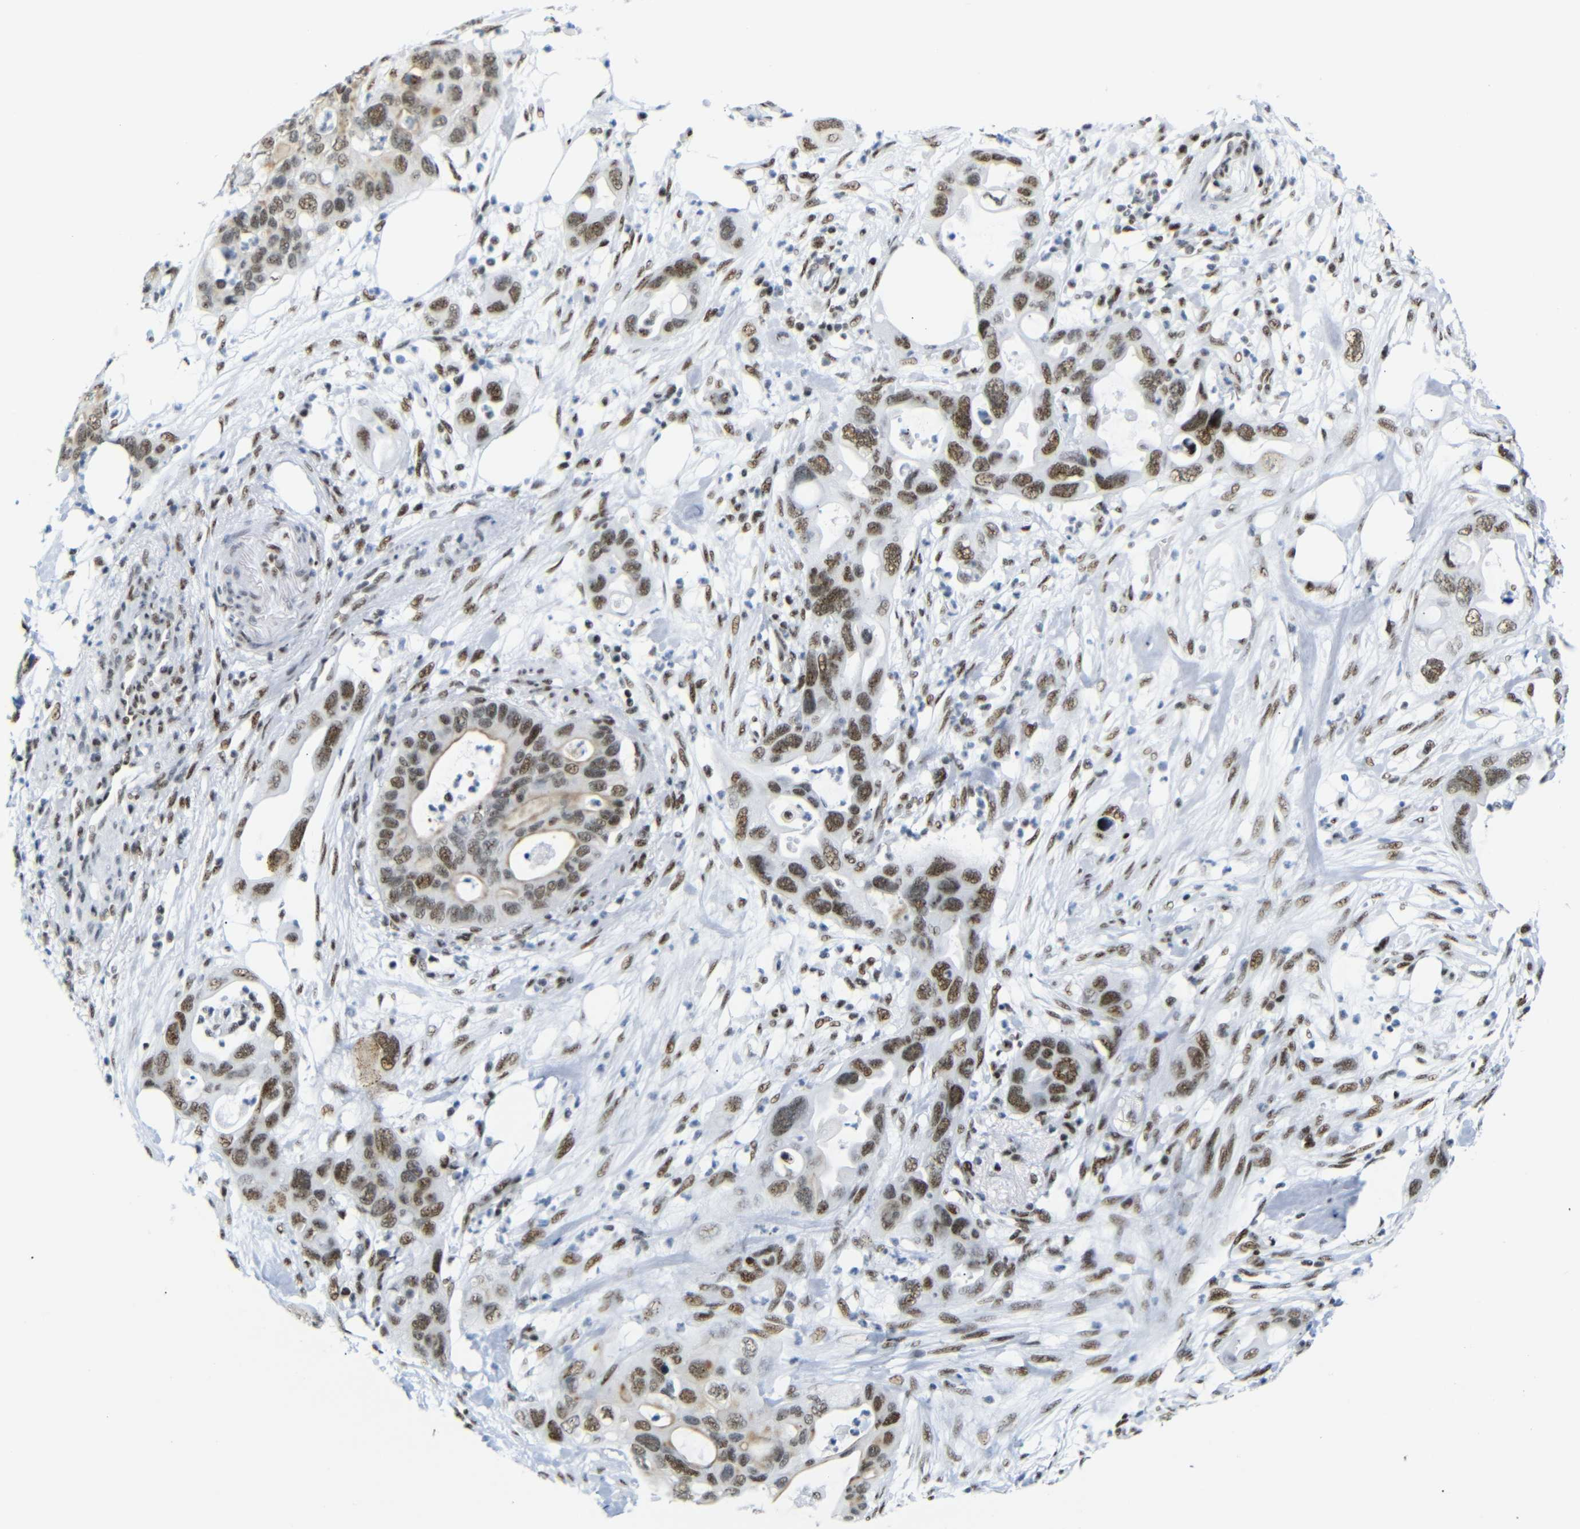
{"staining": {"intensity": "strong", "quantity": ">75%", "location": "nuclear"}, "tissue": "pancreatic cancer", "cell_type": "Tumor cells", "image_type": "cancer", "snomed": [{"axis": "morphology", "description": "Adenocarcinoma, NOS"}, {"axis": "topography", "description": "Pancreas"}], "caption": "Immunohistochemical staining of human adenocarcinoma (pancreatic) reveals high levels of strong nuclear expression in approximately >75% of tumor cells. Nuclei are stained in blue.", "gene": "TRA2B", "patient": {"sex": "female", "age": 71}}